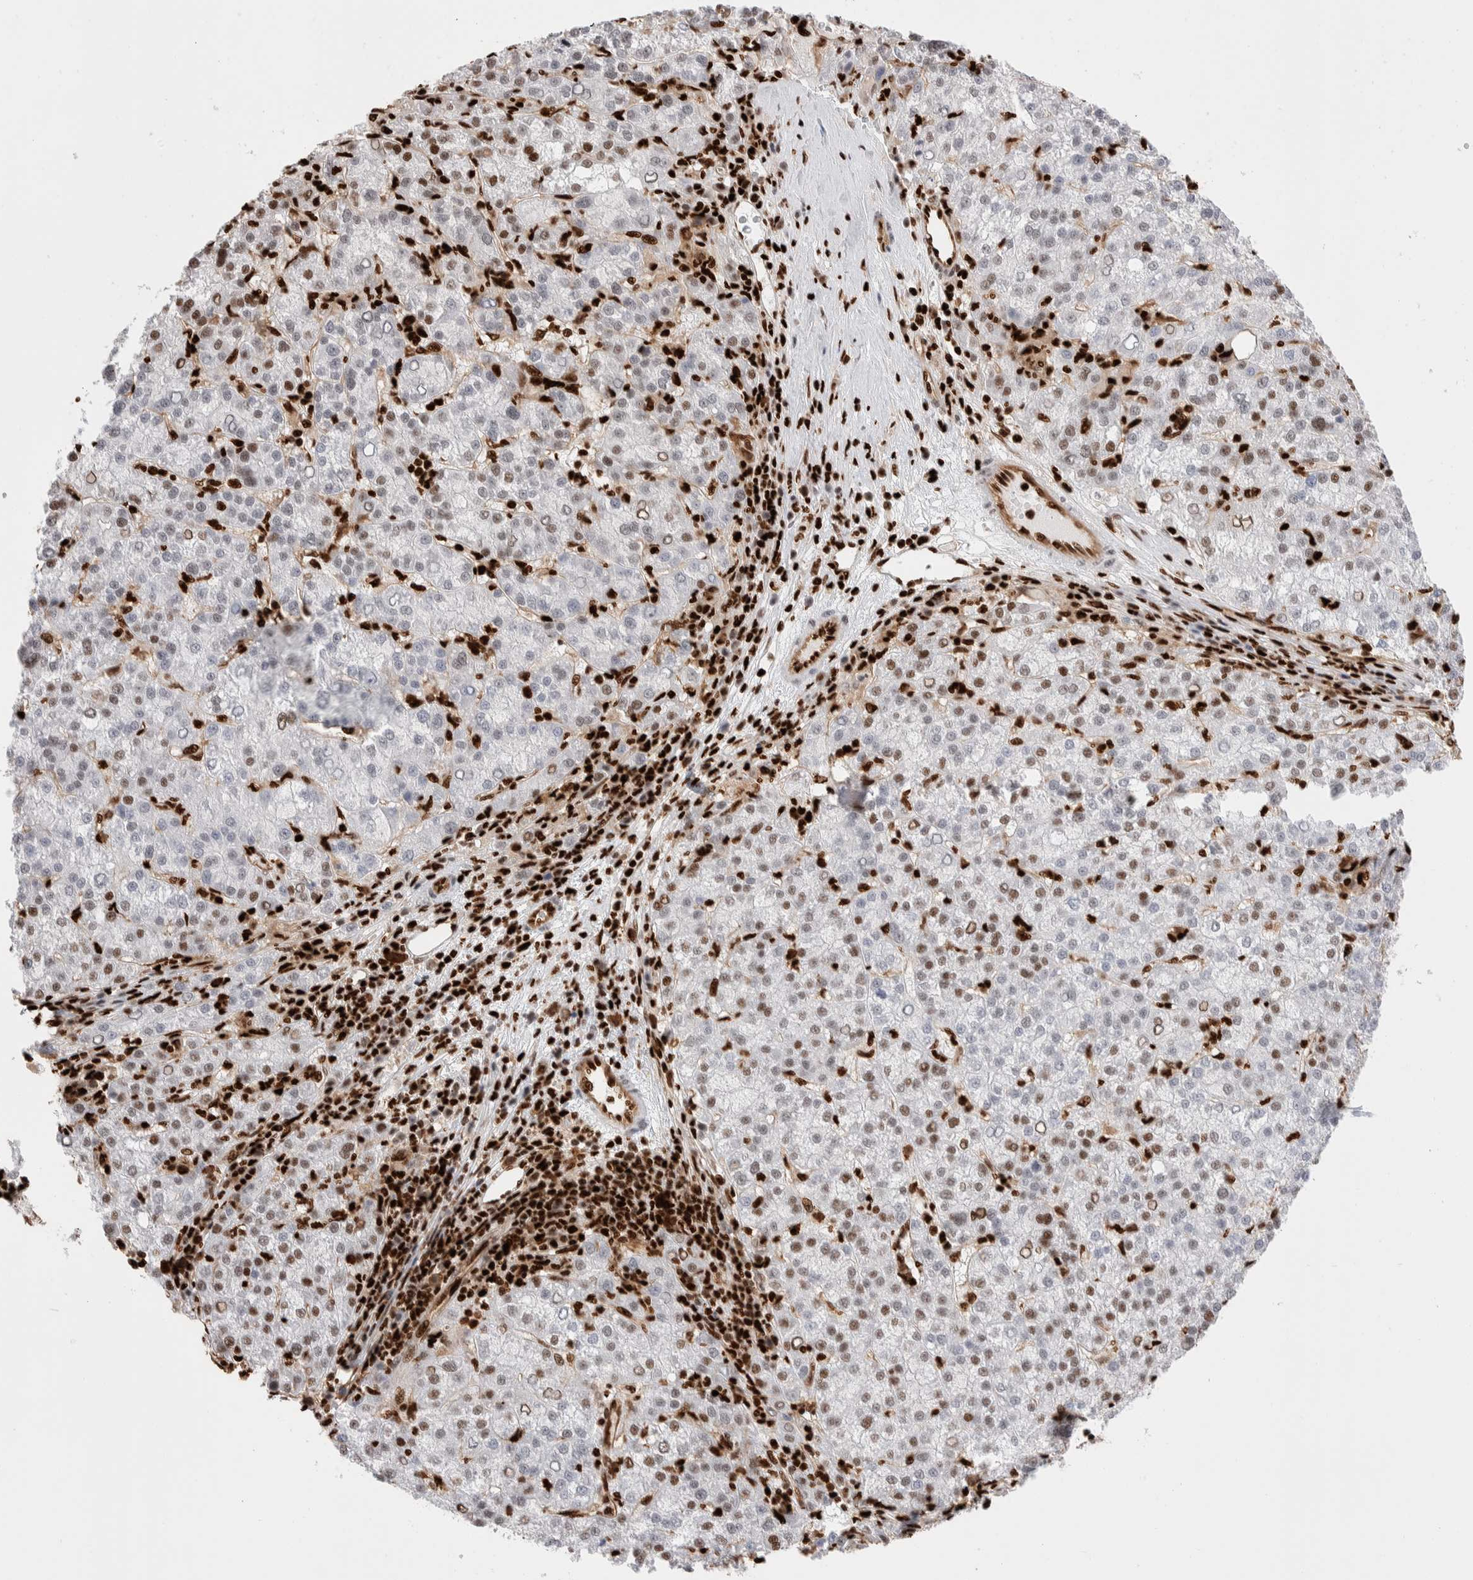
{"staining": {"intensity": "weak", "quantity": "25%-75%", "location": "nuclear"}, "tissue": "liver cancer", "cell_type": "Tumor cells", "image_type": "cancer", "snomed": [{"axis": "morphology", "description": "Carcinoma, Hepatocellular, NOS"}, {"axis": "topography", "description": "Liver"}], "caption": "Tumor cells display low levels of weak nuclear expression in approximately 25%-75% of cells in human liver hepatocellular carcinoma. (DAB (3,3'-diaminobenzidine) IHC with brightfield microscopy, high magnification).", "gene": "RNASEK-C17orf49", "patient": {"sex": "female", "age": 58}}